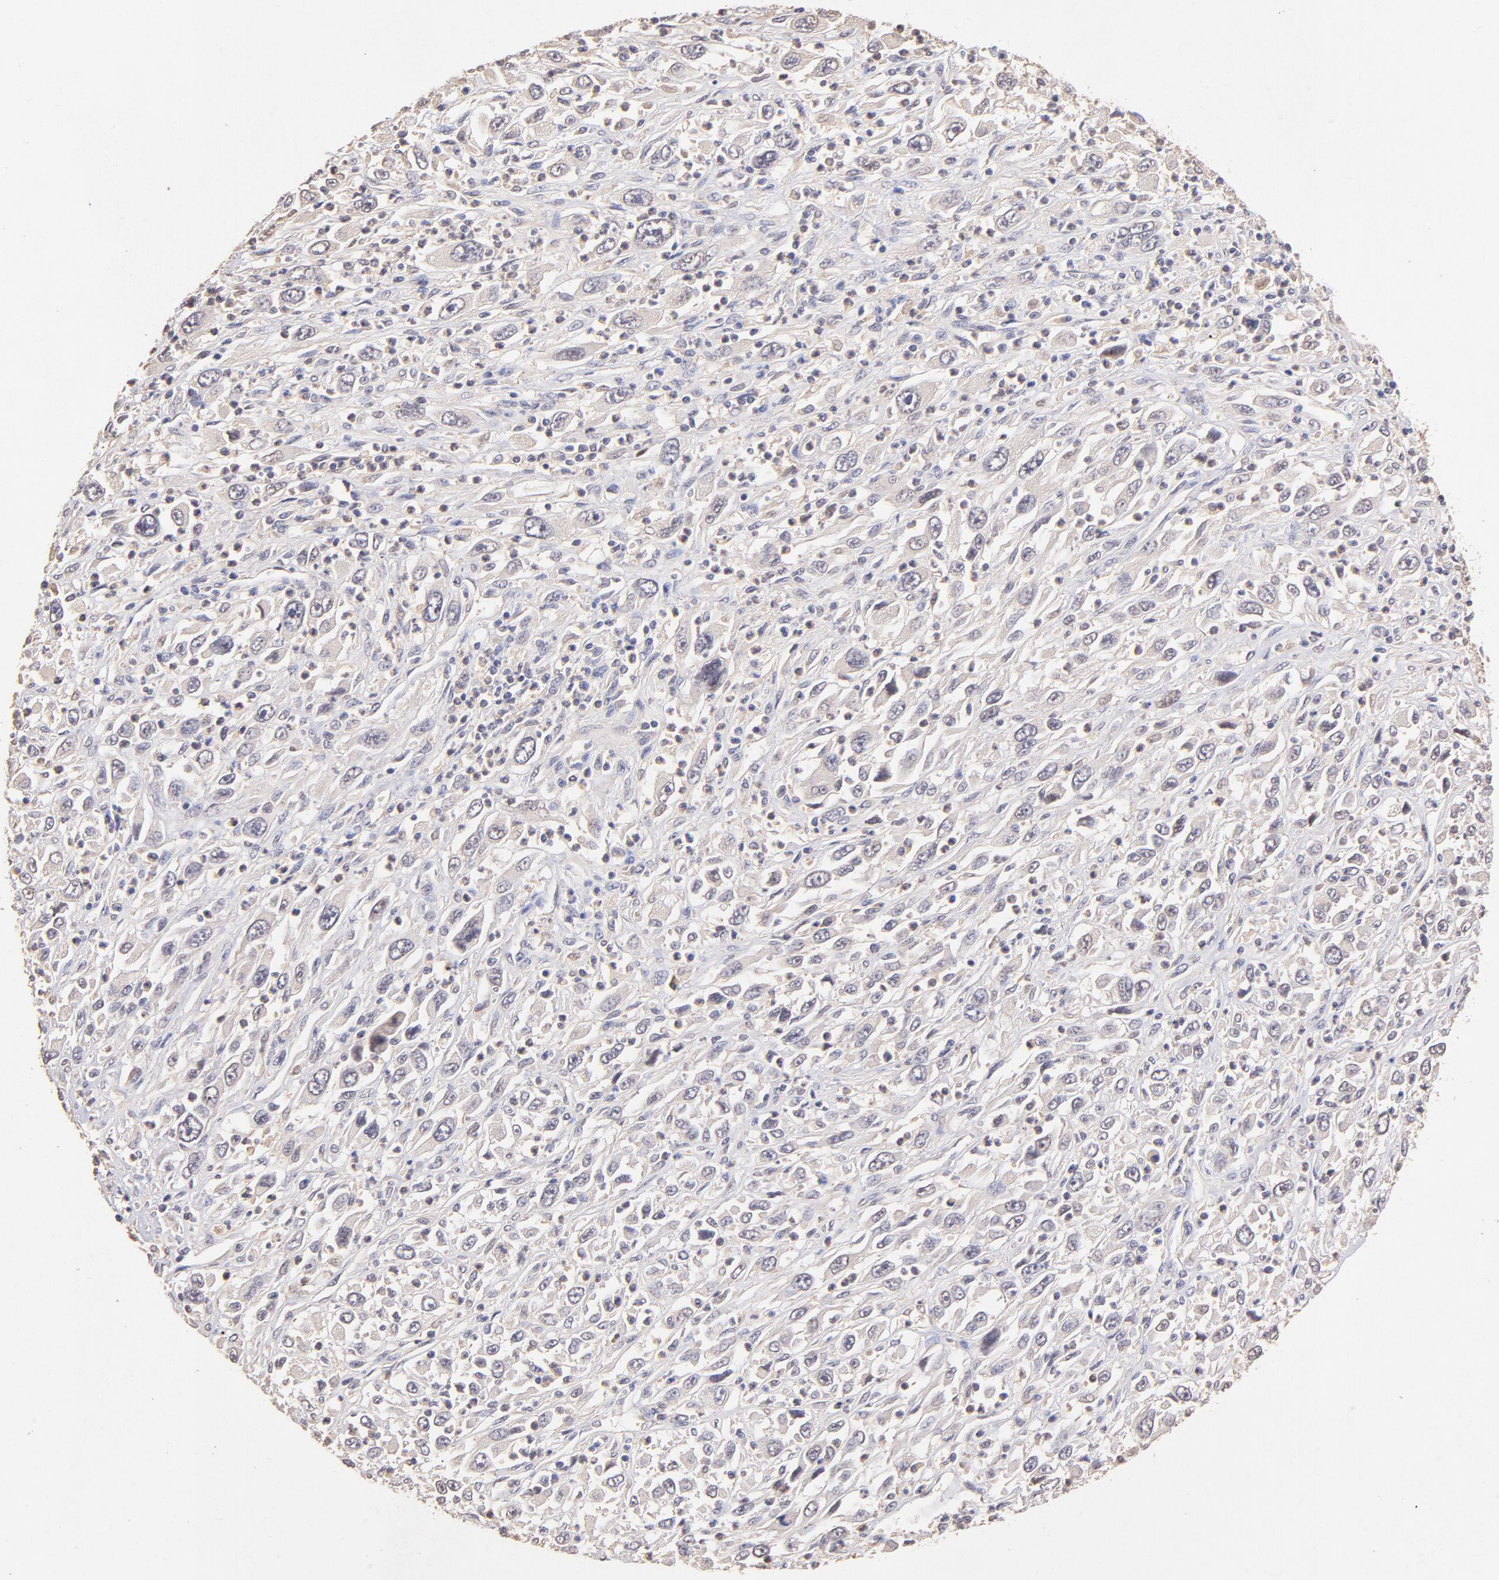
{"staining": {"intensity": "negative", "quantity": "none", "location": "none"}, "tissue": "melanoma", "cell_type": "Tumor cells", "image_type": "cancer", "snomed": [{"axis": "morphology", "description": "Malignant melanoma, Metastatic site"}, {"axis": "topography", "description": "Skin"}], "caption": "There is no significant staining in tumor cells of melanoma.", "gene": "RNASEL", "patient": {"sex": "female", "age": 56}}